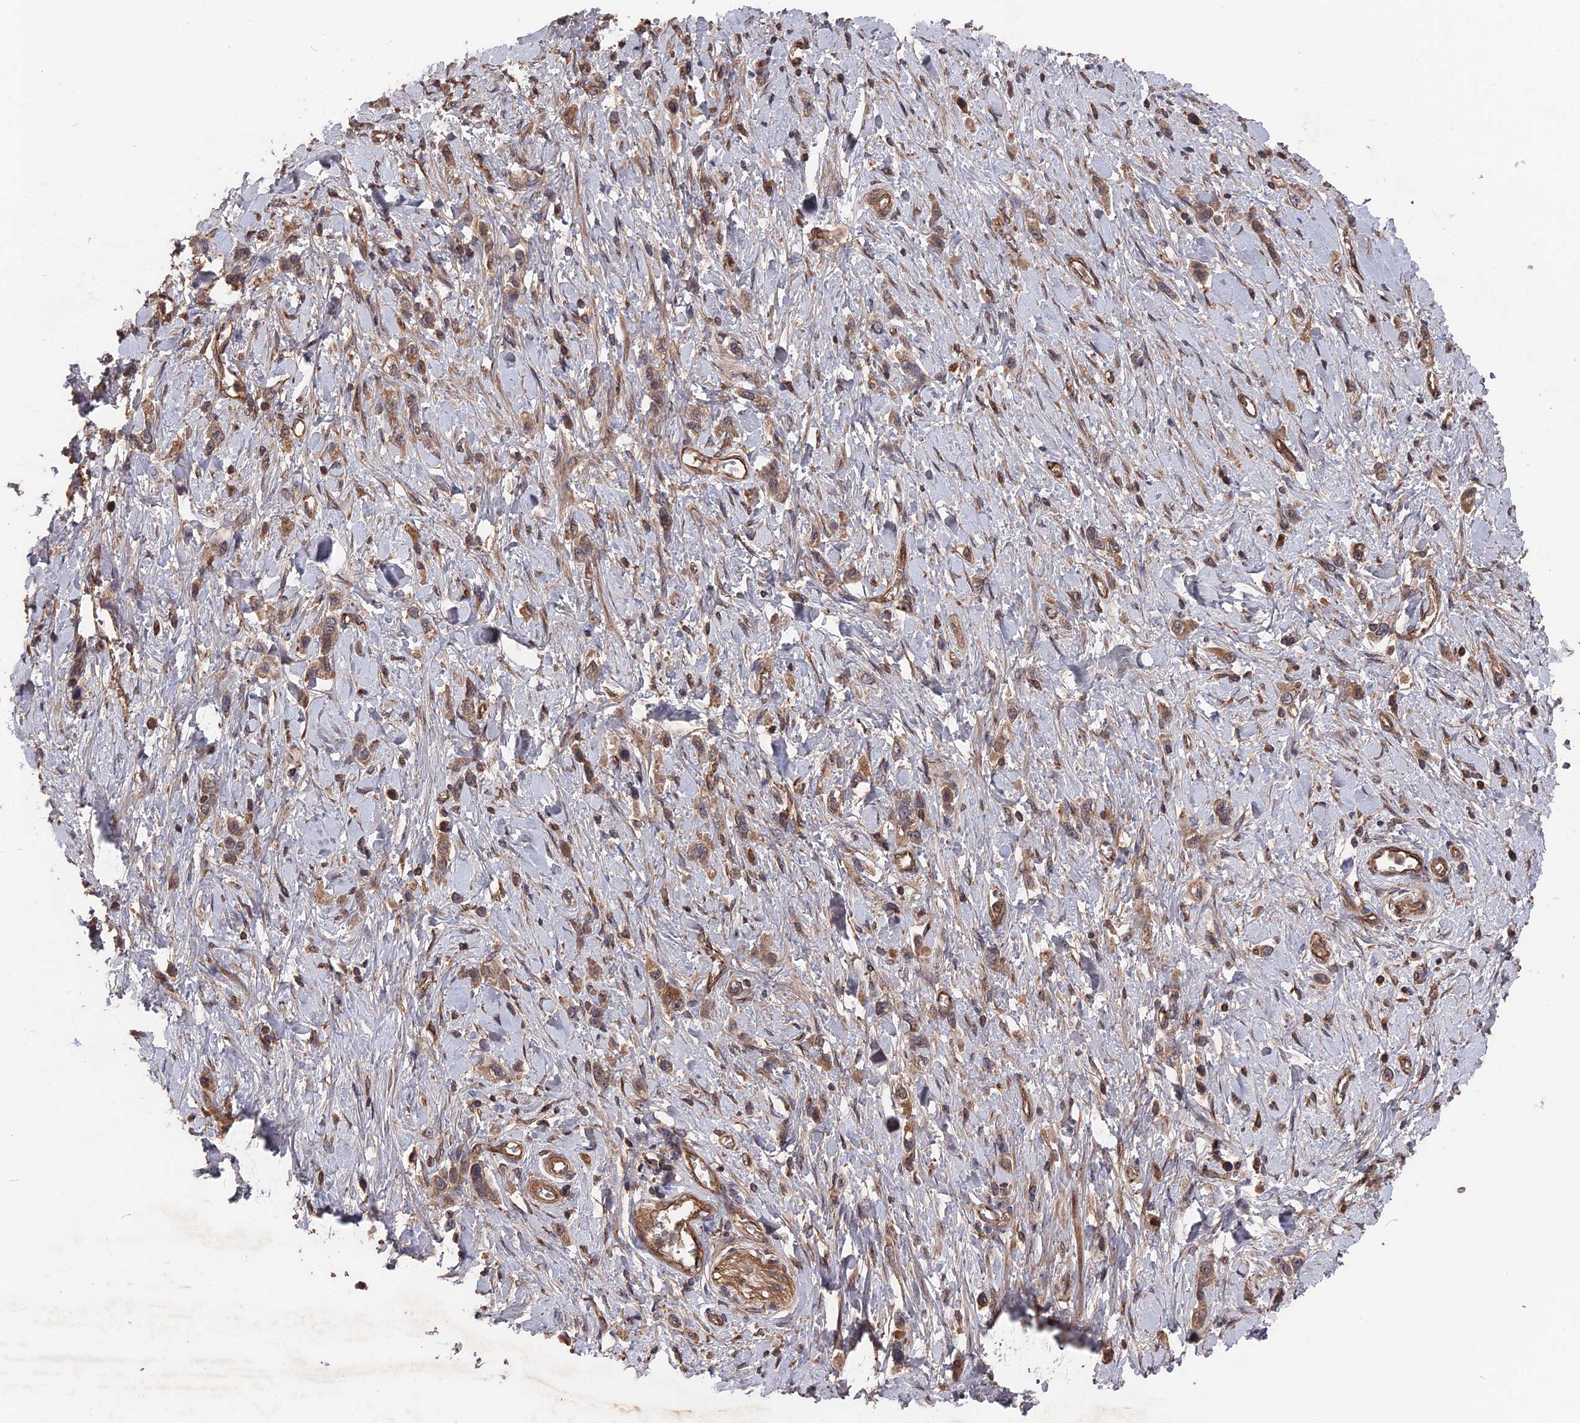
{"staining": {"intensity": "weak", "quantity": ">75%", "location": "cytoplasmic/membranous"}, "tissue": "stomach cancer", "cell_type": "Tumor cells", "image_type": "cancer", "snomed": [{"axis": "morphology", "description": "Normal tissue, NOS"}, {"axis": "morphology", "description": "Adenocarcinoma, NOS"}, {"axis": "topography", "description": "Stomach, upper"}, {"axis": "topography", "description": "Stomach"}], "caption": "This histopathology image displays immunohistochemistry (IHC) staining of stomach cancer, with low weak cytoplasmic/membranous expression in about >75% of tumor cells.", "gene": "DEF8", "patient": {"sex": "female", "age": 65}}